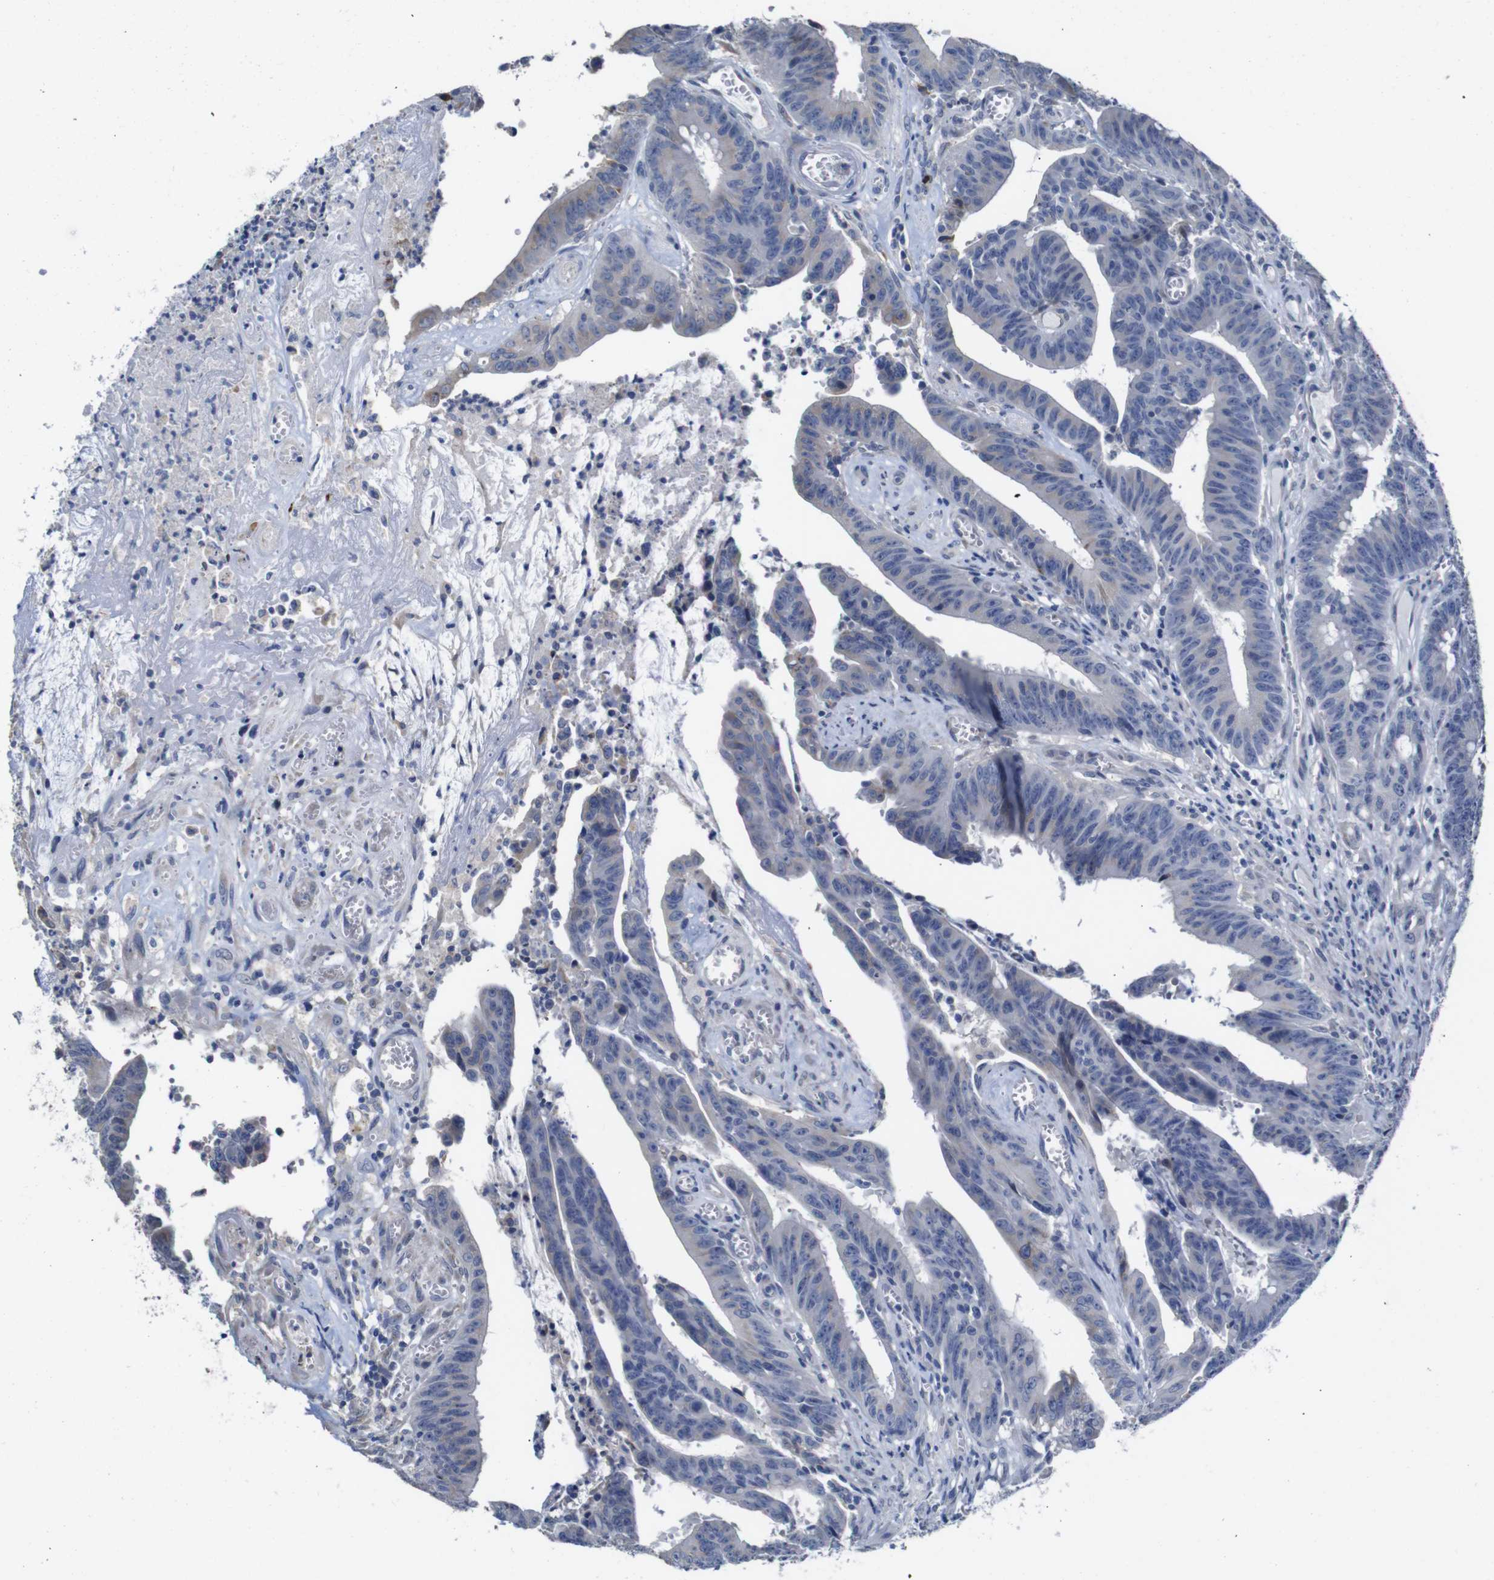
{"staining": {"intensity": "weak", "quantity": "<25%", "location": "cytoplasmic/membranous"}, "tissue": "colorectal cancer", "cell_type": "Tumor cells", "image_type": "cancer", "snomed": [{"axis": "morphology", "description": "Adenocarcinoma, NOS"}, {"axis": "topography", "description": "Colon"}], "caption": "Human colorectal adenocarcinoma stained for a protein using immunohistochemistry exhibits no staining in tumor cells.", "gene": "TCEAL9", "patient": {"sex": "male", "age": 45}}